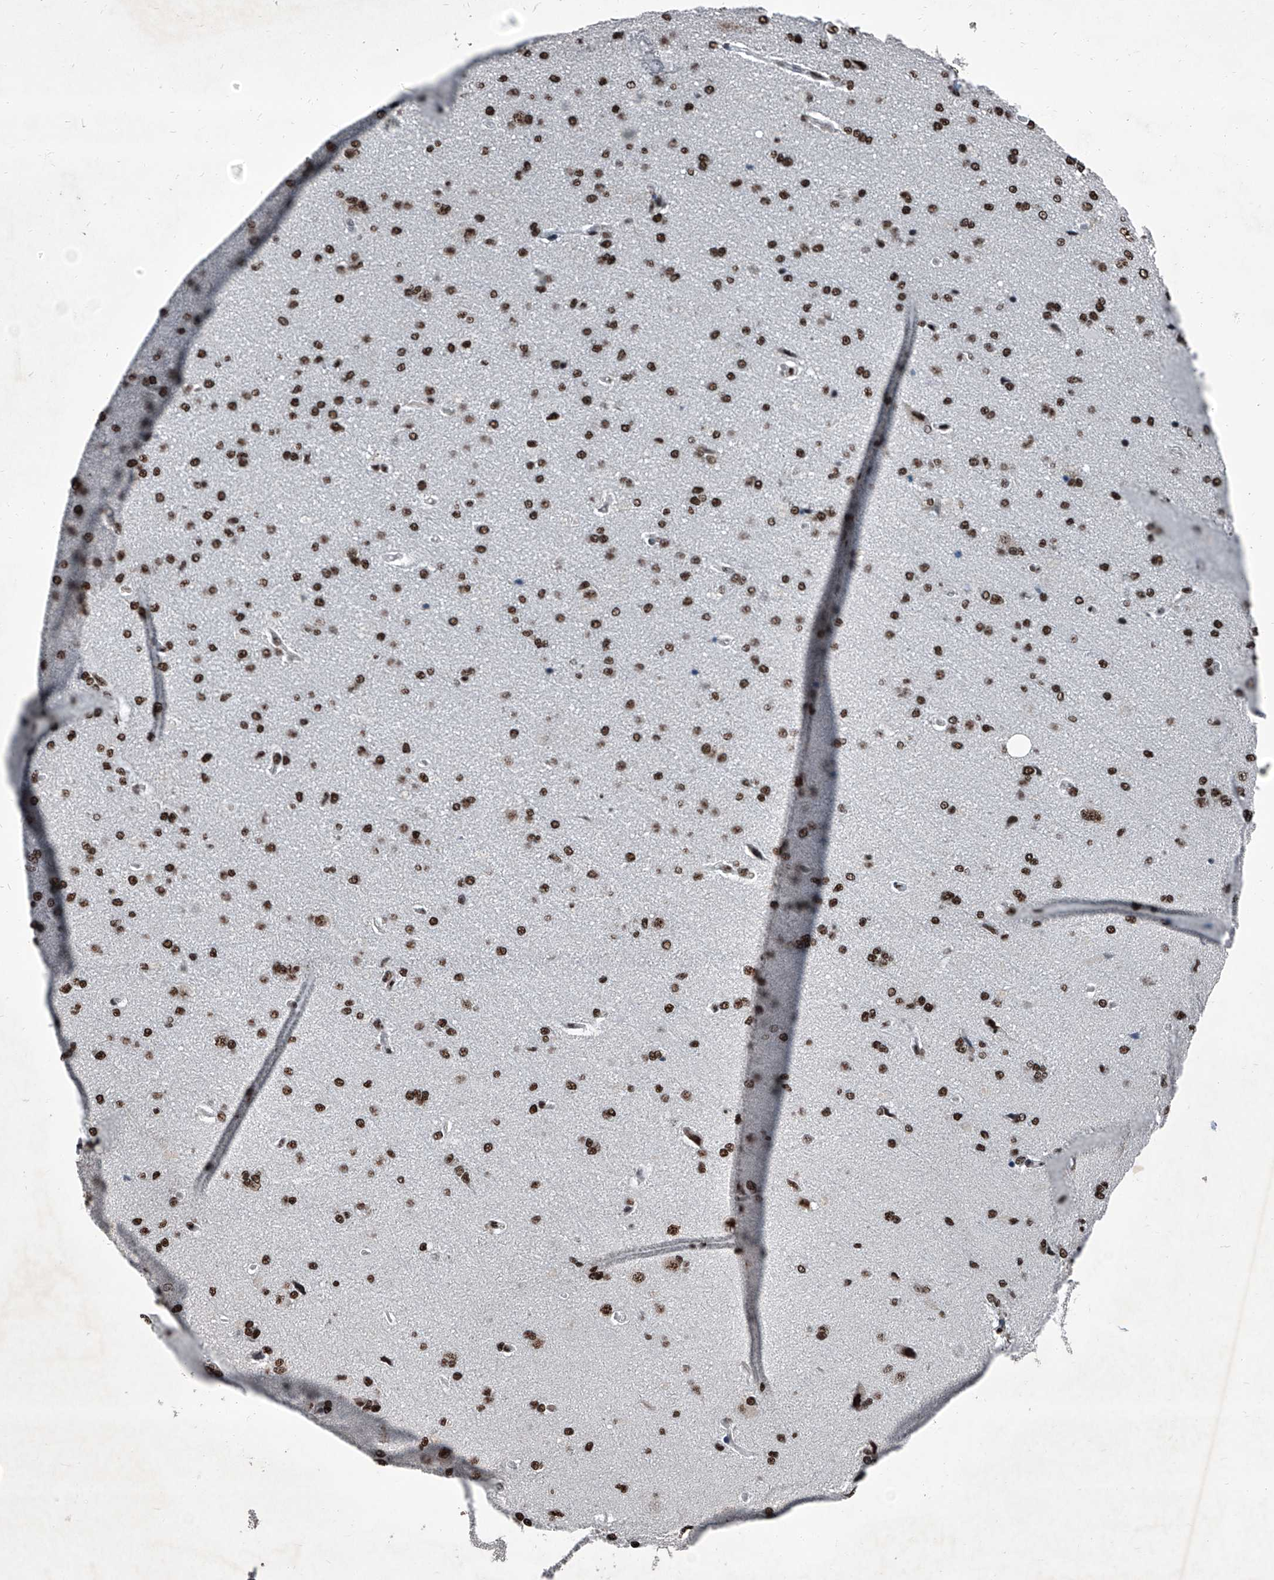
{"staining": {"intensity": "strong", "quantity": "25%-75%", "location": "nuclear"}, "tissue": "cerebral cortex", "cell_type": "Endothelial cells", "image_type": "normal", "snomed": [{"axis": "morphology", "description": "Normal tissue, NOS"}, {"axis": "topography", "description": "Cerebral cortex"}], "caption": "Immunohistochemical staining of benign cerebral cortex demonstrates strong nuclear protein positivity in about 25%-75% of endothelial cells.", "gene": "DDX39B", "patient": {"sex": "male", "age": 62}}